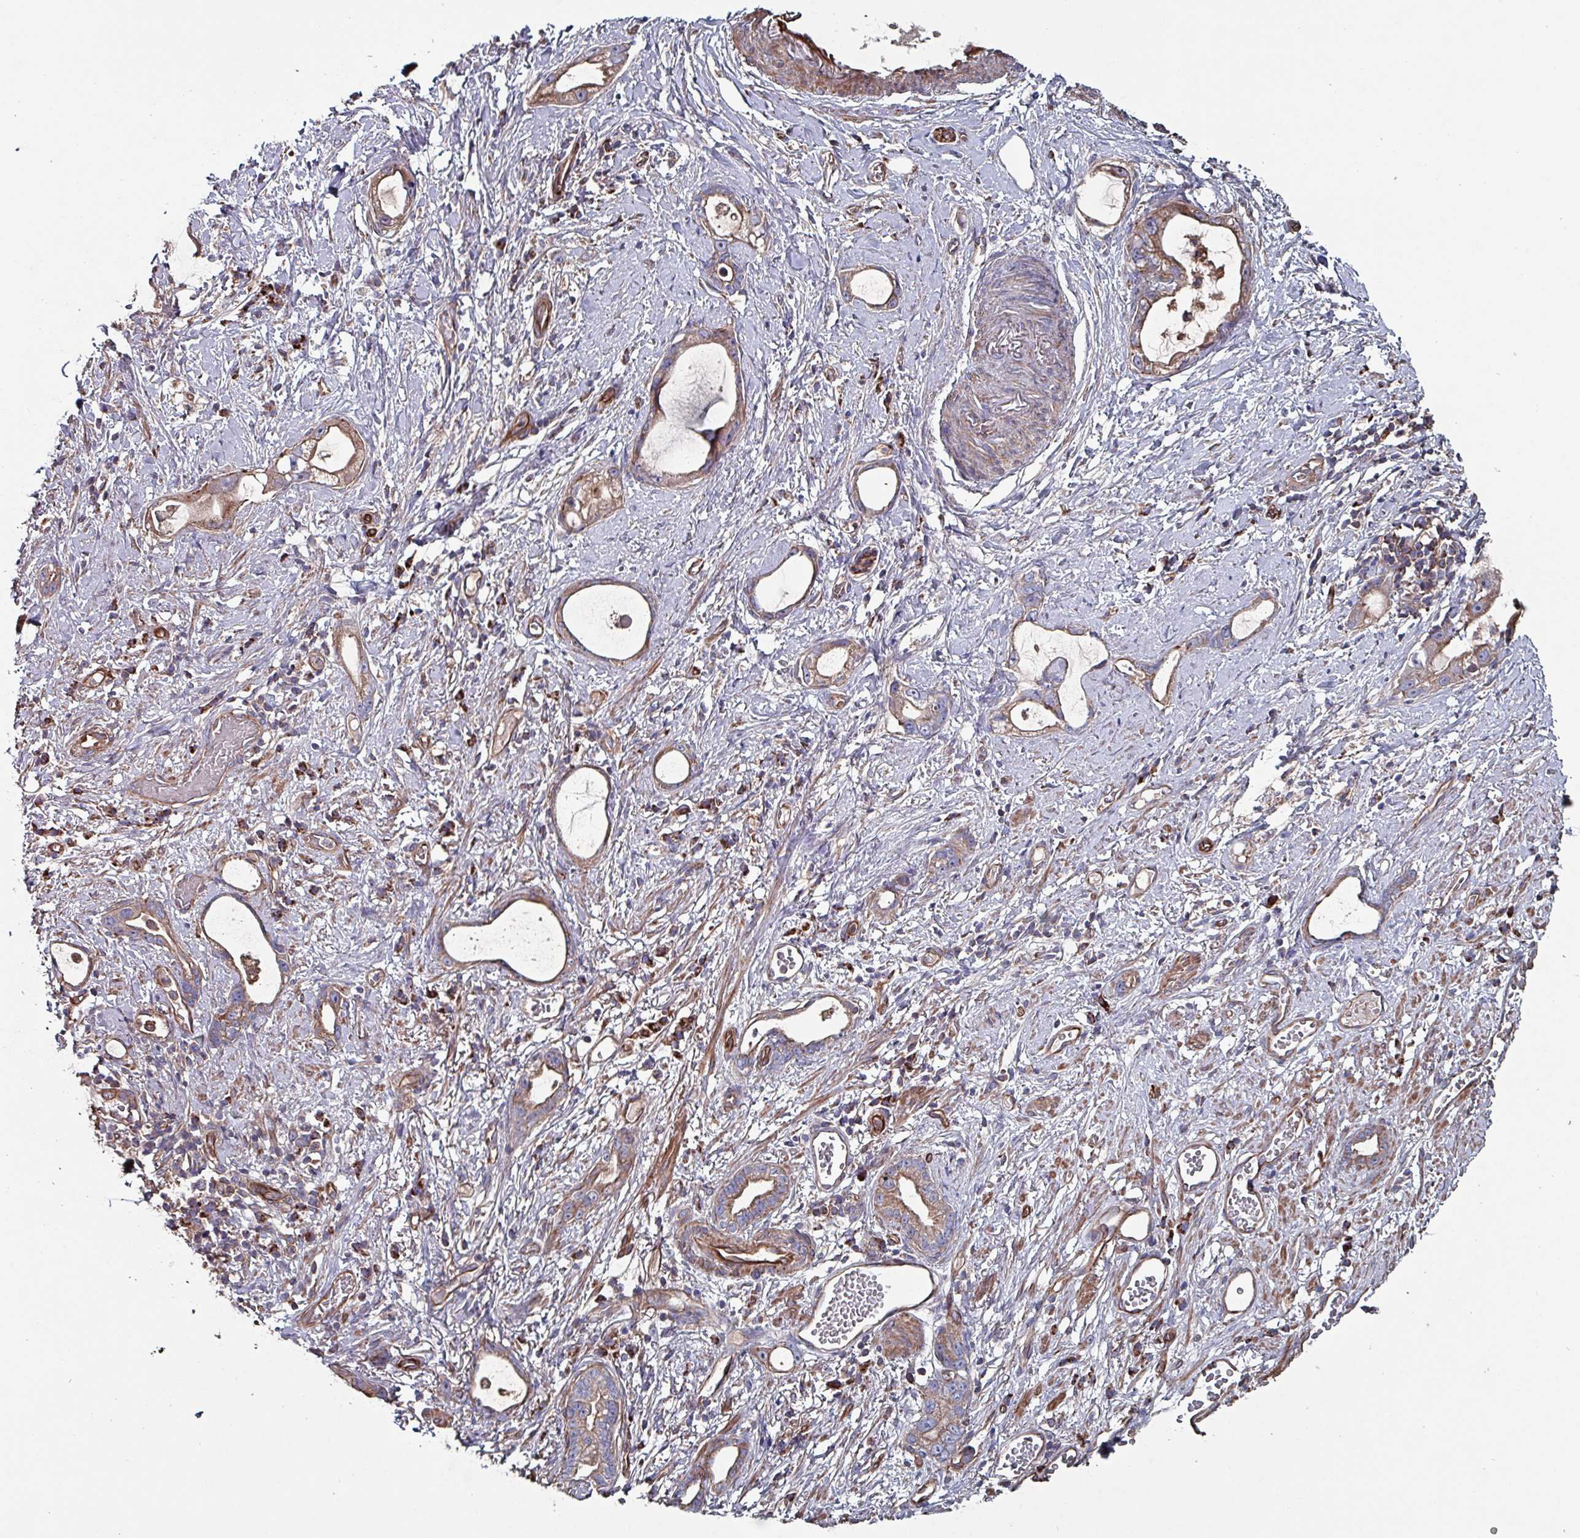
{"staining": {"intensity": "moderate", "quantity": "25%-75%", "location": "cytoplasmic/membranous"}, "tissue": "stomach cancer", "cell_type": "Tumor cells", "image_type": "cancer", "snomed": [{"axis": "morphology", "description": "Adenocarcinoma, NOS"}, {"axis": "topography", "description": "Stomach"}], "caption": "Immunohistochemical staining of human adenocarcinoma (stomach) demonstrates medium levels of moderate cytoplasmic/membranous protein staining in about 25%-75% of tumor cells.", "gene": "ANO10", "patient": {"sex": "male", "age": 55}}